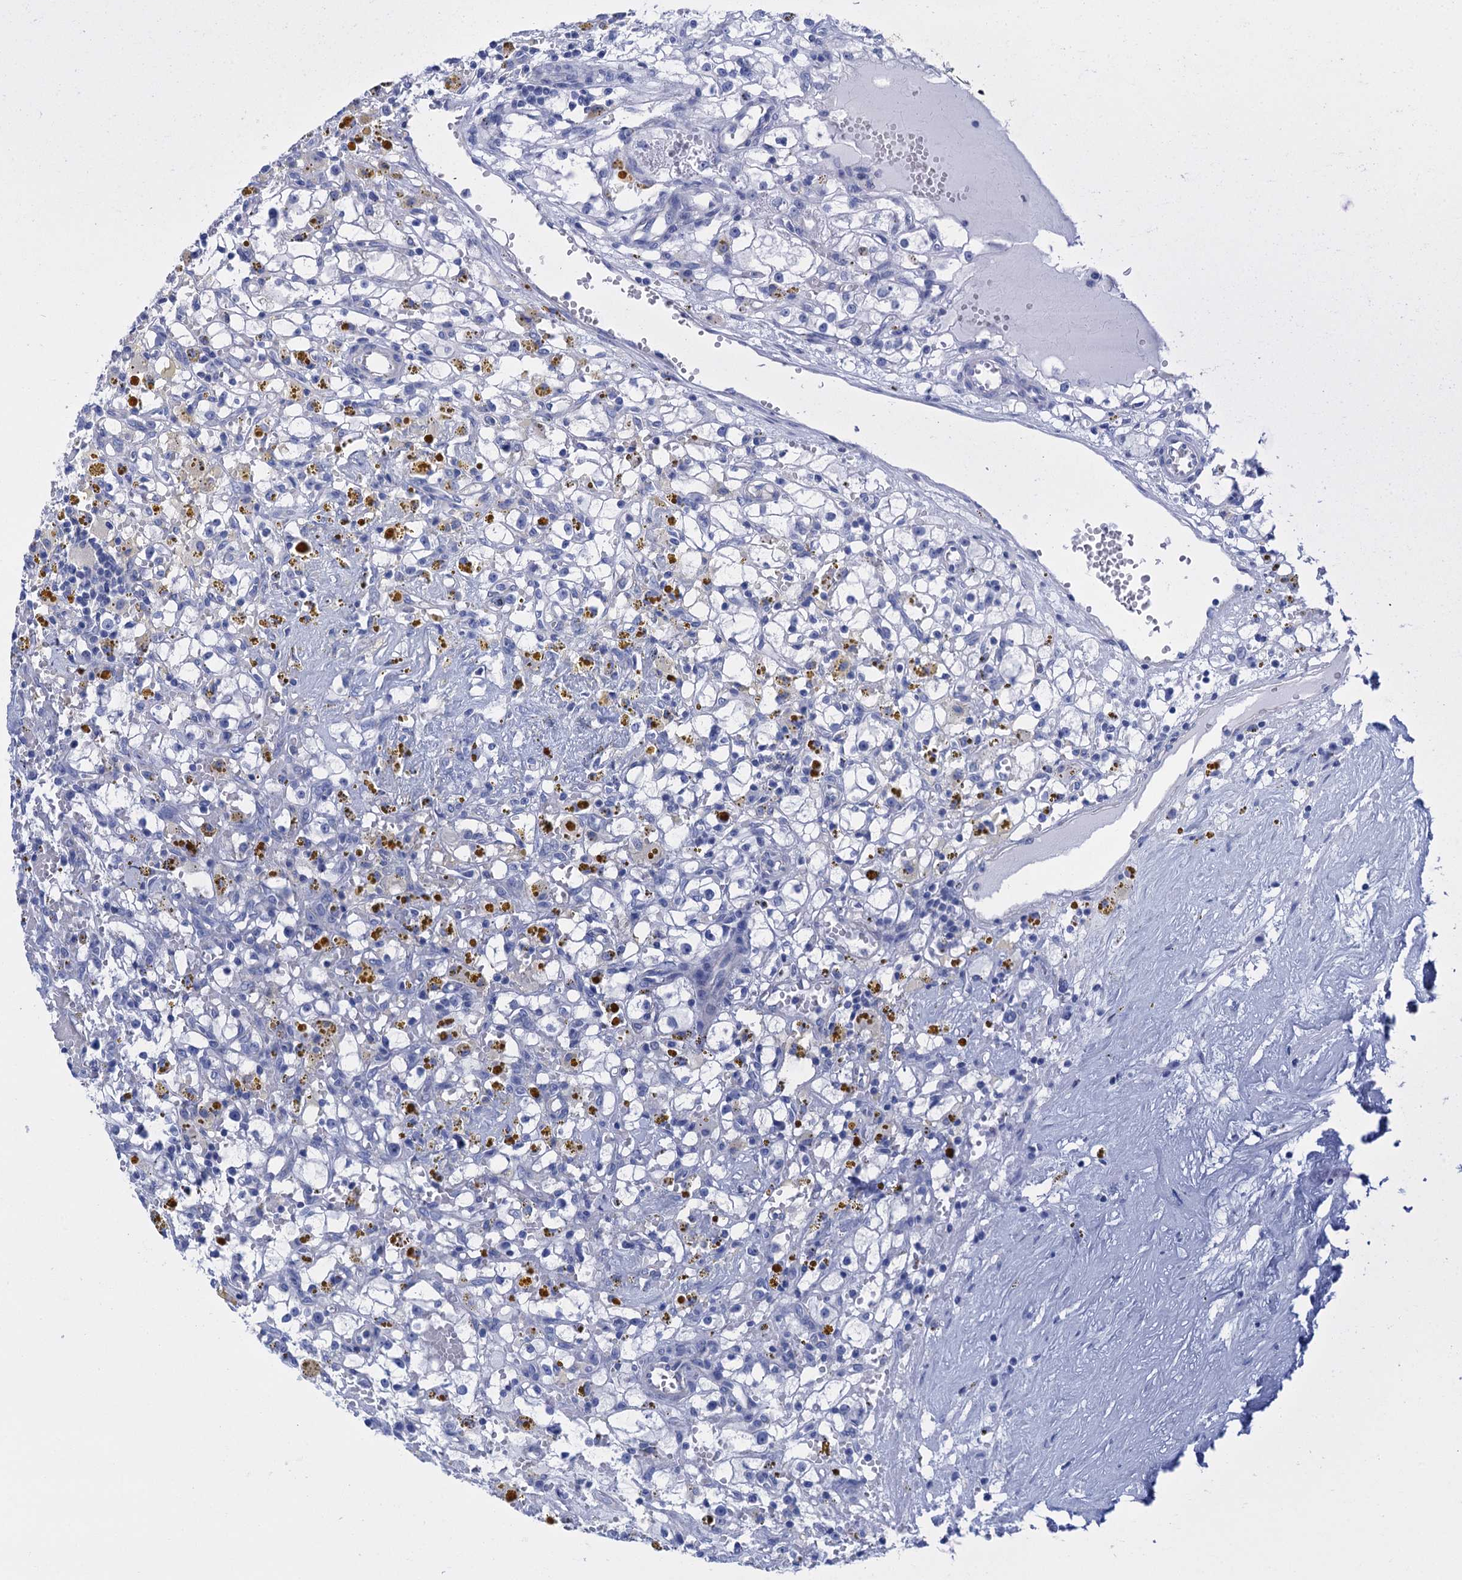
{"staining": {"intensity": "negative", "quantity": "none", "location": "none"}, "tissue": "renal cancer", "cell_type": "Tumor cells", "image_type": "cancer", "snomed": [{"axis": "morphology", "description": "Adenocarcinoma, NOS"}, {"axis": "topography", "description": "Kidney"}], "caption": "Tumor cells show no significant positivity in adenocarcinoma (renal).", "gene": "CALML5", "patient": {"sex": "male", "age": 56}}